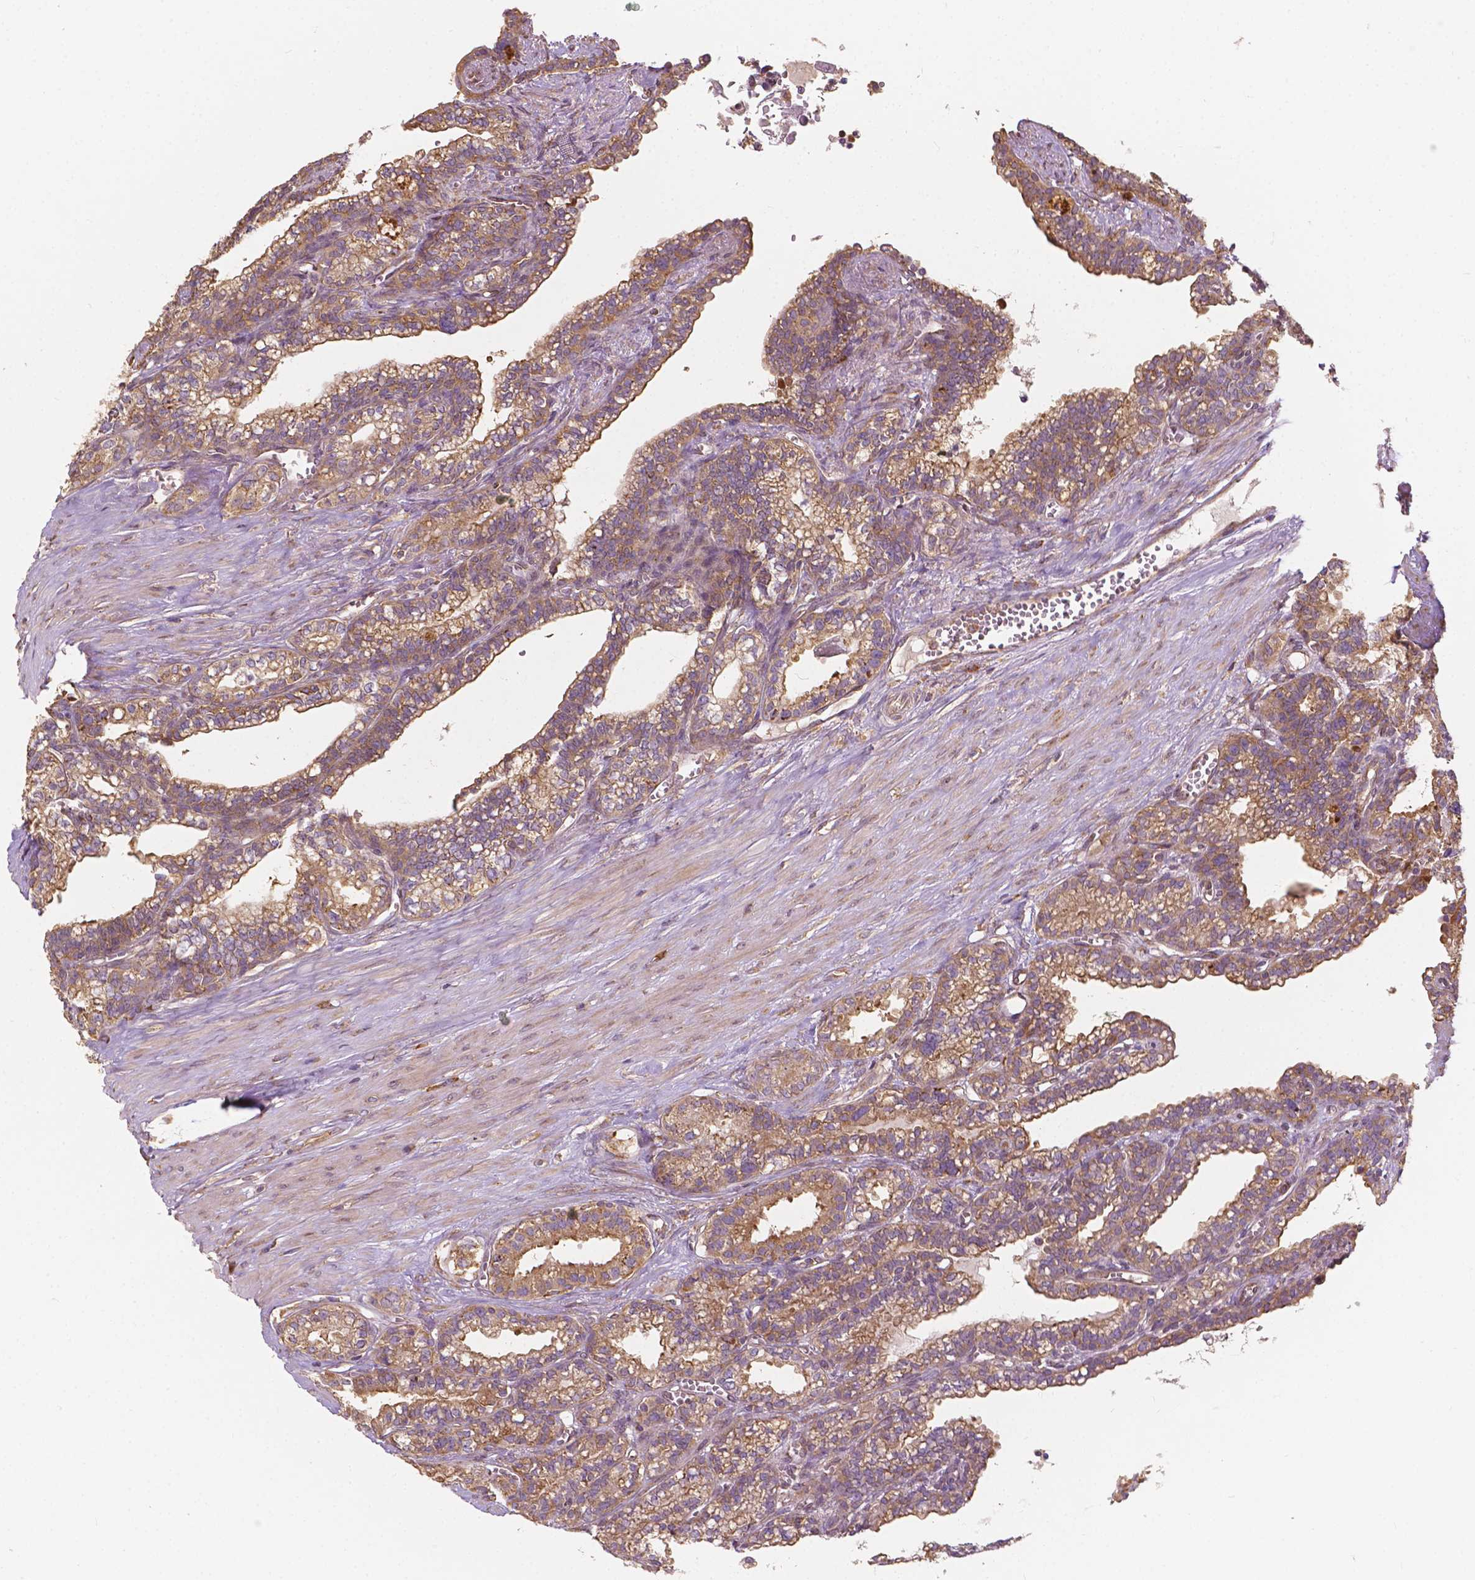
{"staining": {"intensity": "moderate", "quantity": ">75%", "location": "cytoplasmic/membranous"}, "tissue": "seminal vesicle", "cell_type": "Glandular cells", "image_type": "normal", "snomed": [{"axis": "morphology", "description": "Normal tissue, NOS"}, {"axis": "morphology", "description": "Urothelial carcinoma, NOS"}, {"axis": "topography", "description": "Urinary bladder"}, {"axis": "topography", "description": "Seminal veicle"}], "caption": "IHC staining of unremarkable seminal vesicle, which reveals medium levels of moderate cytoplasmic/membranous staining in about >75% of glandular cells indicating moderate cytoplasmic/membranous protein positivity. The staining was performed using DAB (3,3'-diaminobenzidine) (brown) for protein detection and nuclei were counterstained in hematoxylin (blue).", "gene": "G3BP1", "patient": {"sex": "male", "age": 76}}